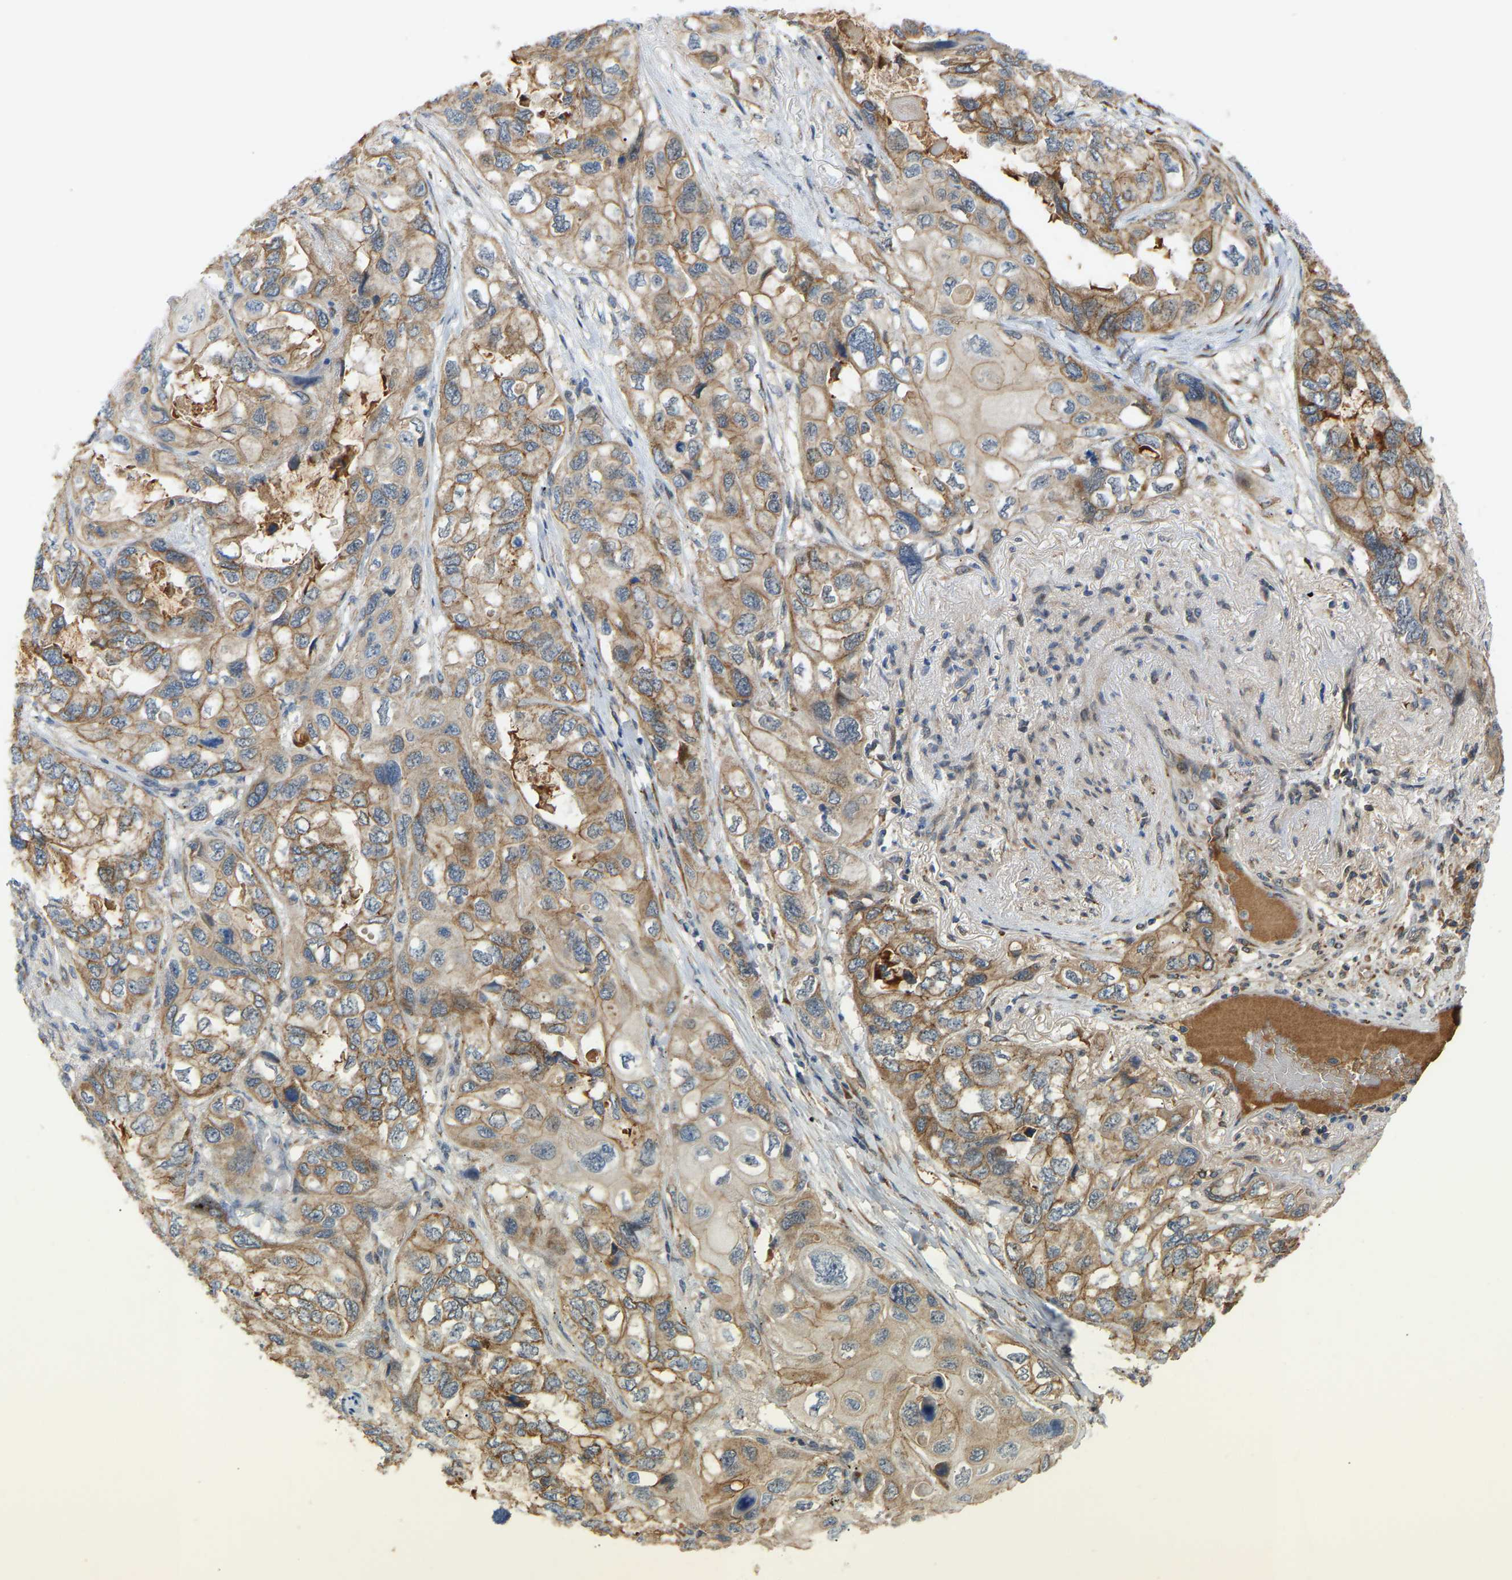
{"staining": {"intensity": "weak", "quantity": ">75%", "location": "cytoplasmic/membranous"}, "tissue": "lung cancer", "cell_type": "Tumor cells", "image_type": "cancer", "snomed": [{"axis": "morphology", "description": "Squamous cell carcinoma, NOS"}, {"axis": "topography", "description": "Lung"}], "caption": "Tumor cells demonstrate low levels of weak cytoplasmic/membranous expression in approximately >75% of cells in human lung cancer.", "gene": "PTCD1", "patient": {"sex": "female", "age": 73}}